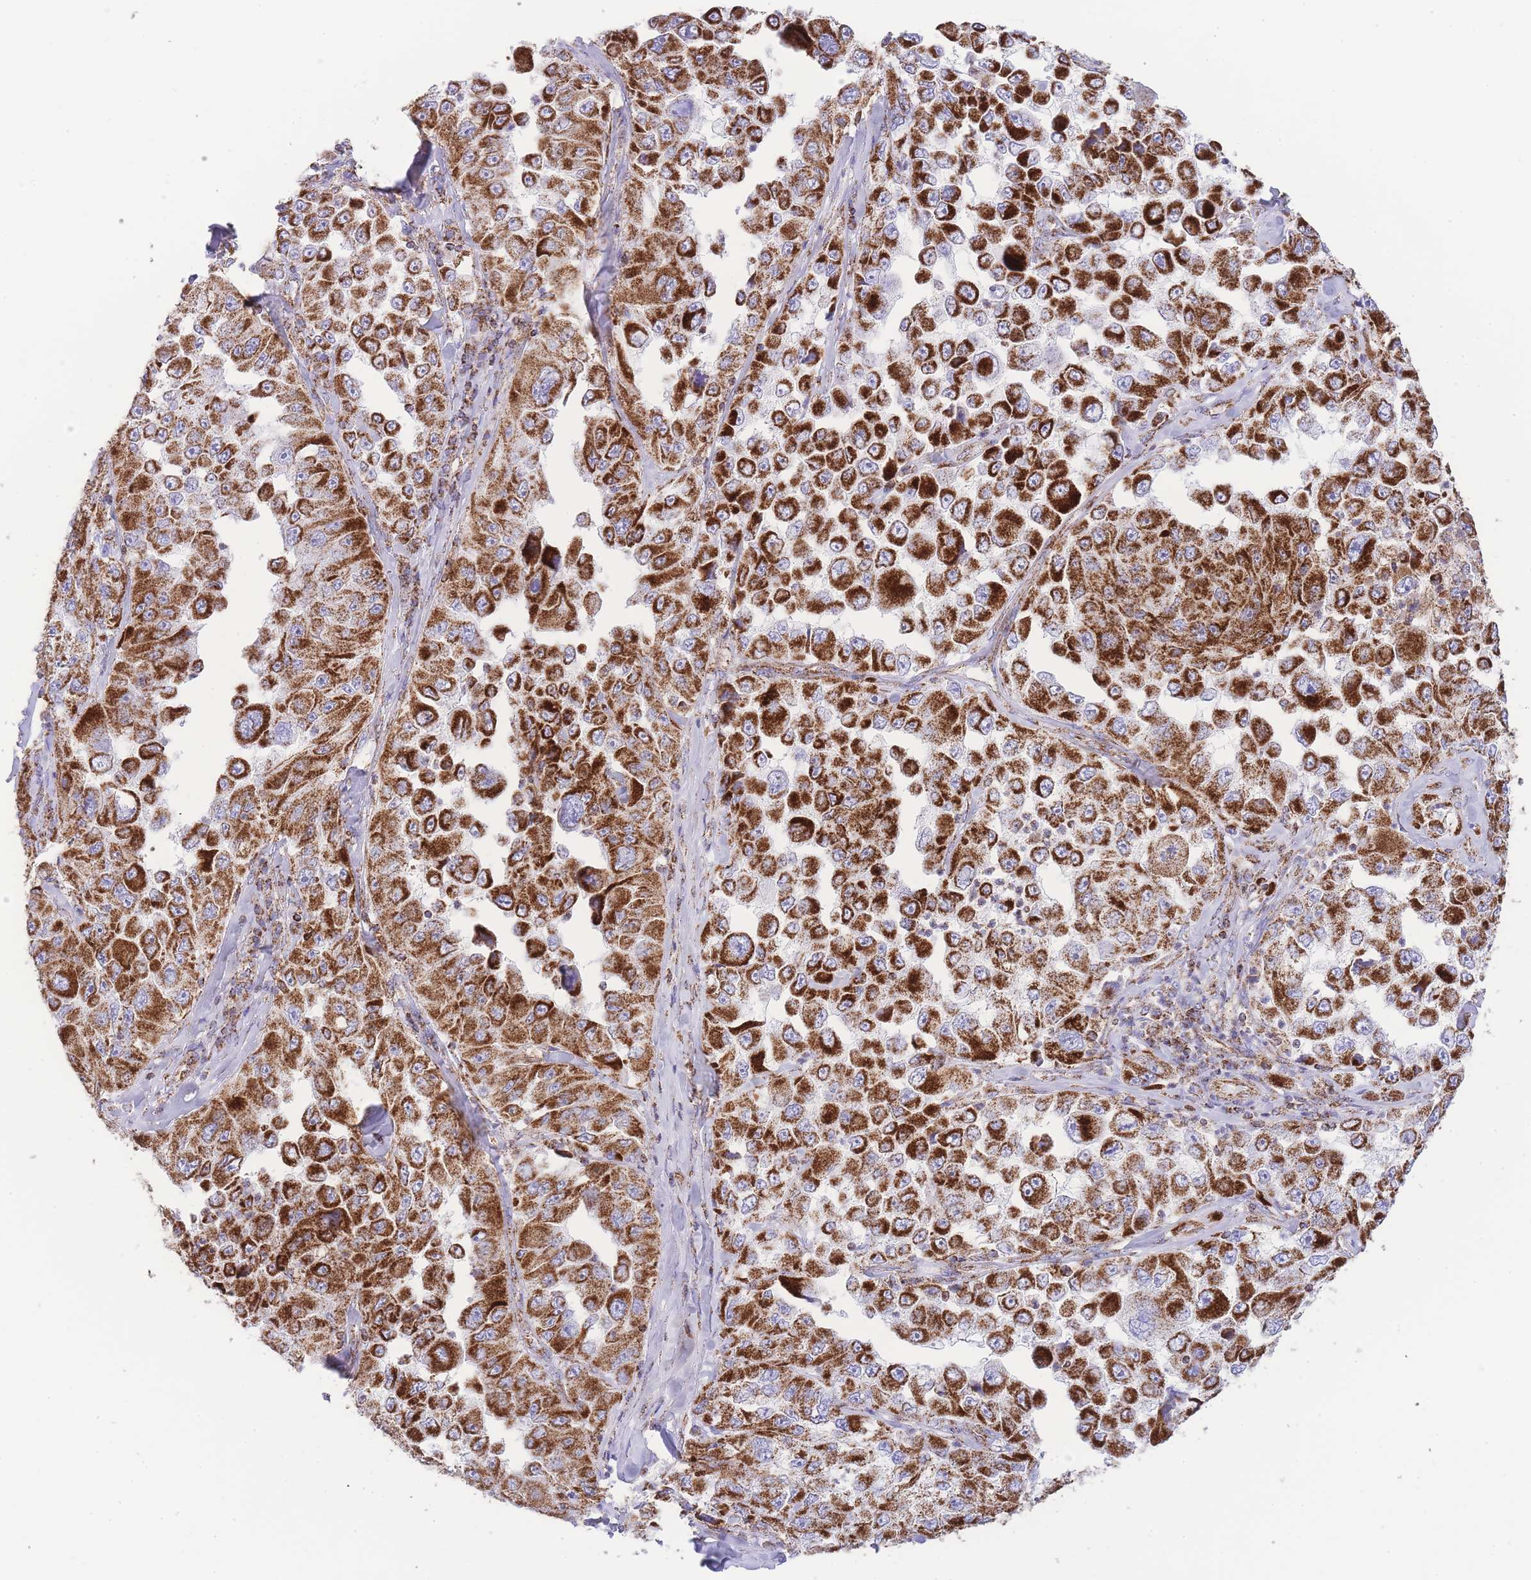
{"staining": {"intensity": "strong", "quantity": ">75%", "location": "cytoplasmic/membranous"}, "tissue": "melanoma", "cell_type": "Tumor cells", "image_type": "cancer", "snomed": [{"axis": "morphology", "description": "Malignant melanoma, Metastatic site"}, {"axis": "topography", "description": "Lymph node"}], "caption": "This image displays IHC staining of melanoma, with high strong cytoplasmic/membranous positivity in about >75% of tumor cells.", "gene": "GSTM1", "patient": {"sex": "male", "age": 62}}